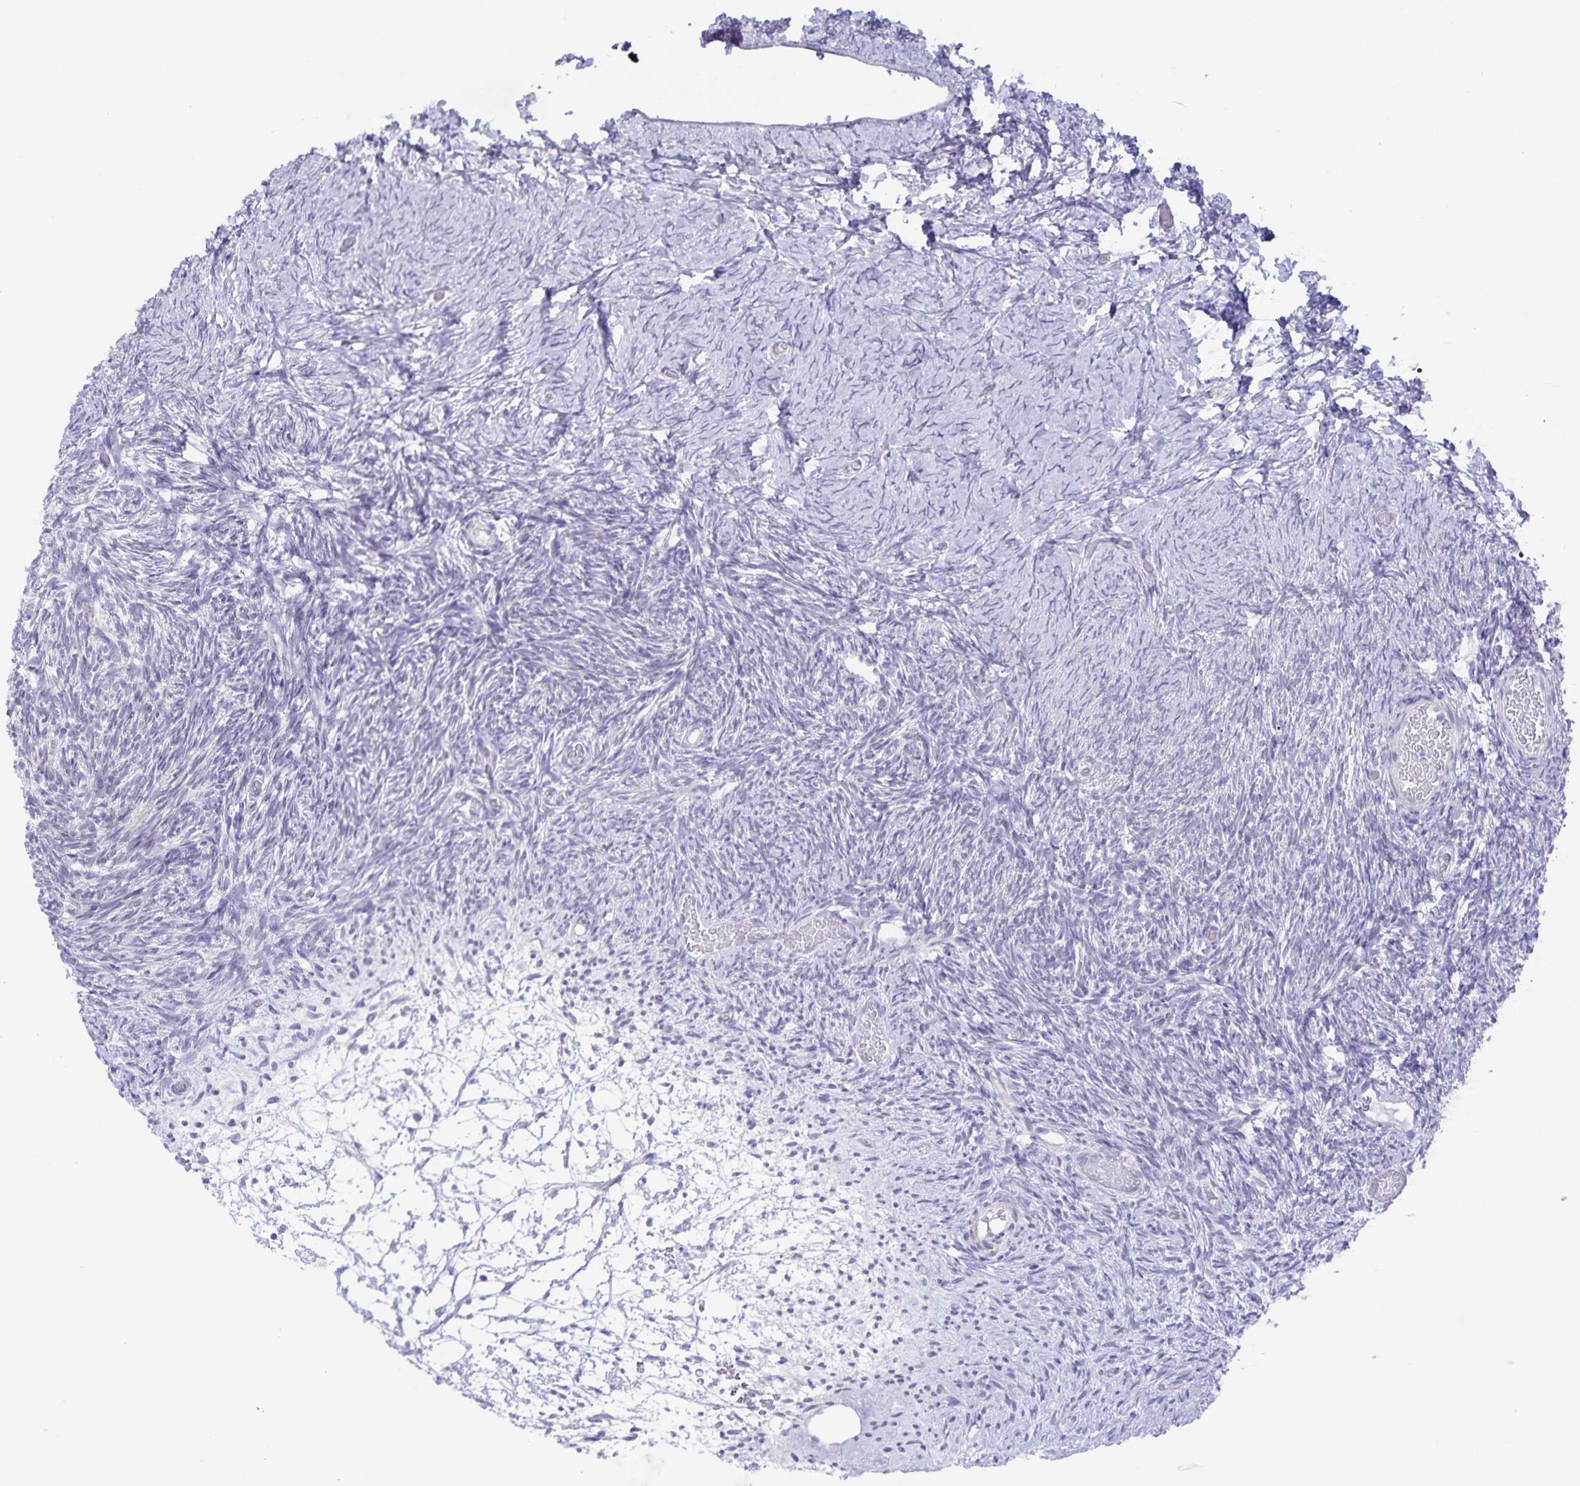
{"staining": {"intensity": "negative", "quantity": "none", "location": "none"}, "tissue": "ovary", "cell_type": "Ovarian stroma cells", "image_type": "normal", "snomed": [{"axis": "morphology", "description": "Normal tissue, NOS"}, {"axis": "topography", "description": "Ovary"}], "caption": "IHC histopathology image of normal ovary stained for a protein (brown), which shows no positivity in ovarian stroma cells. Brightfield microscopy of immunohistochemistry stained with DAB (brown) and hematoxylin (blue), captured at high magnification.", "gene": "AQP4", "patient": {"sex": "female", "age": 39}}